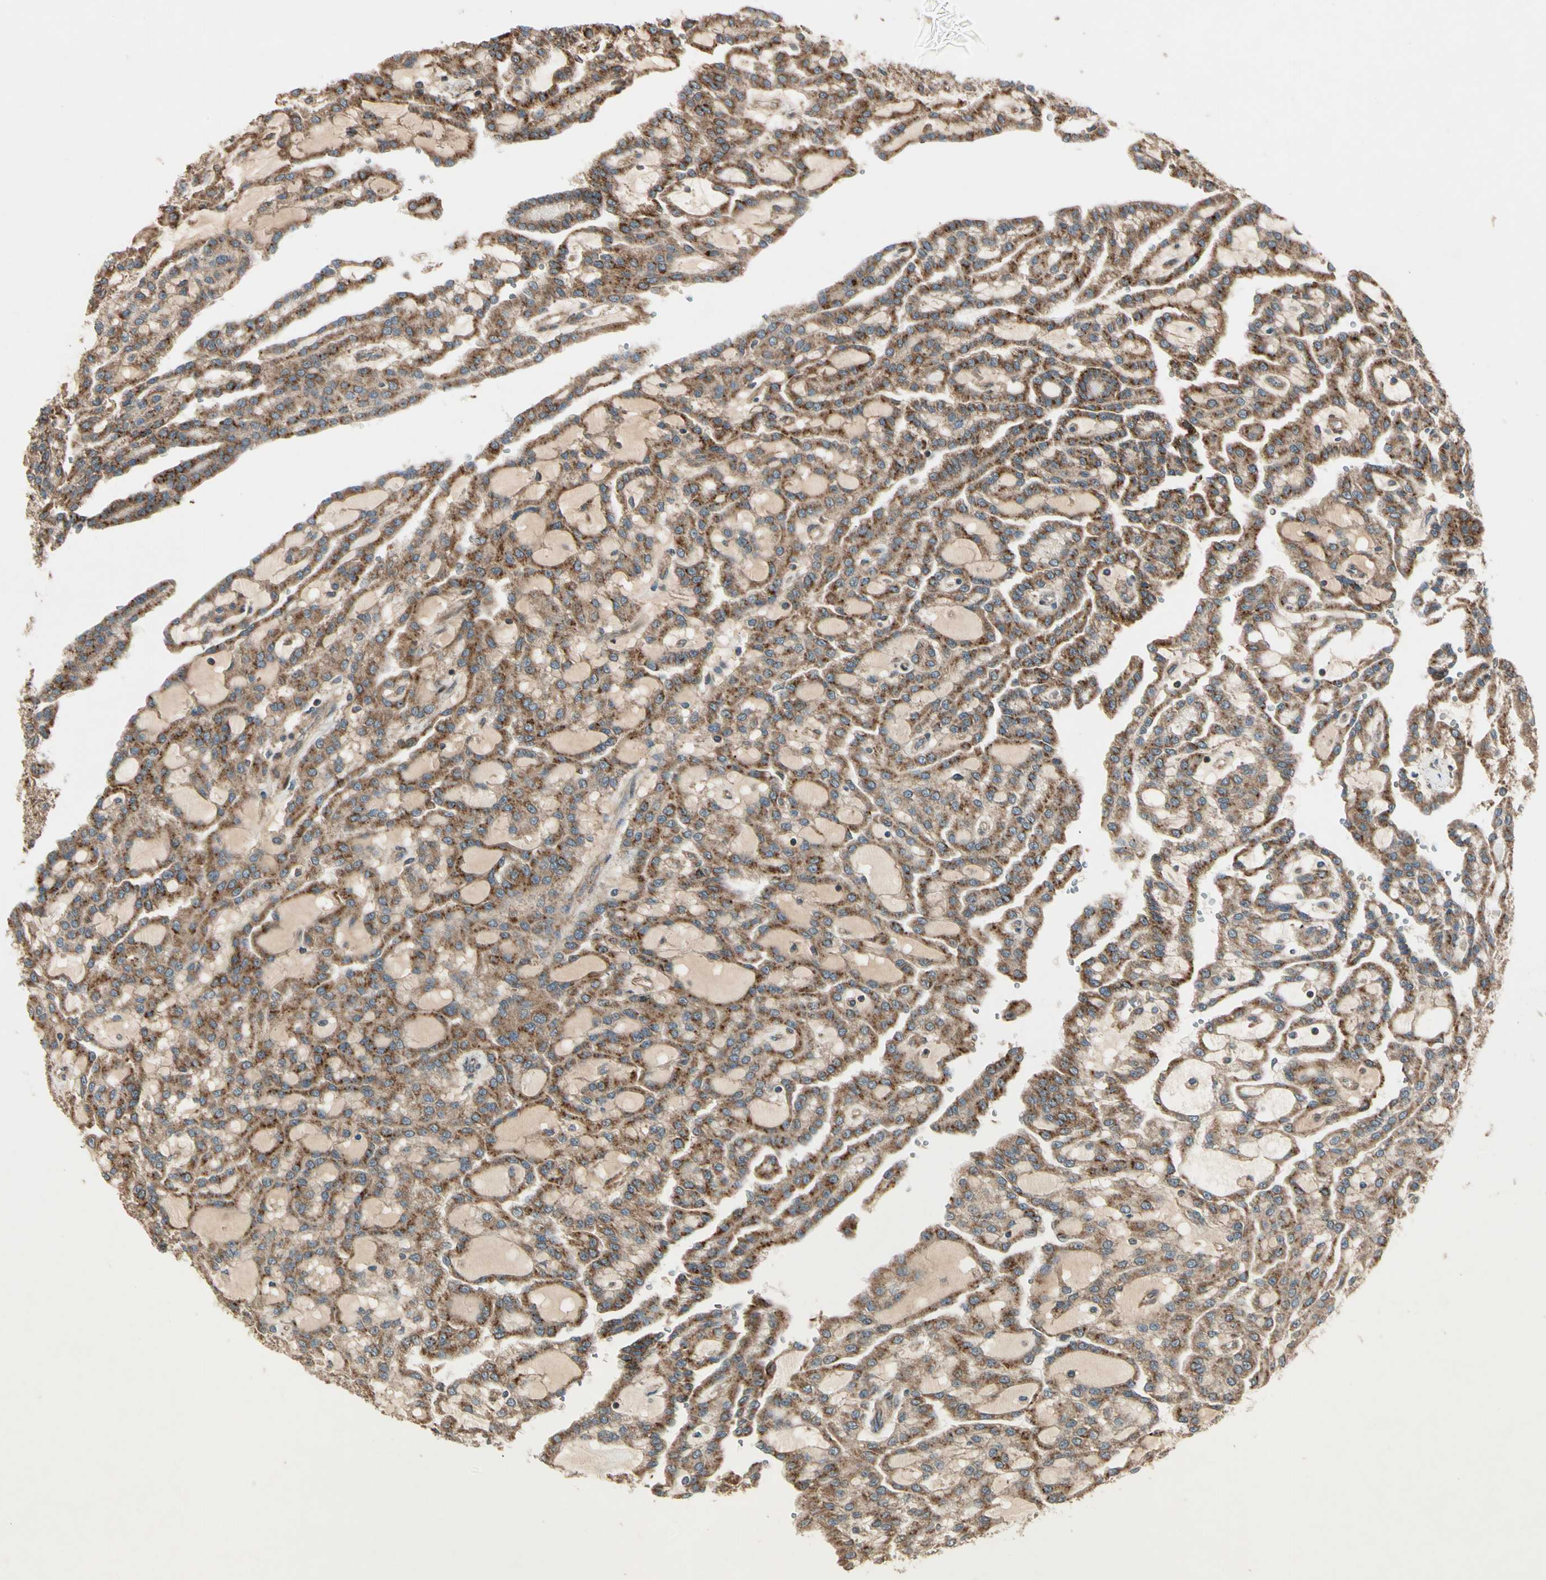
{"staining": {"intensity": "moderate", "quantity": ">75%", "location": "cytoplasmic/membranous"}, "tissue": "renal cancer", "cell_type": "Tumor cells", "image_type": "cancer", "snomed": [{"axis": "morphology", "description": "Adenocarcinoma, NOS"}, {"axis": "topography", "description": "Kidney"}], "caption": "Adenocarcinoma (renal) stained with a brown dye shows moderate cytoplasmic/membranous positive staining in approximately >75% of tumor cells.", "gene": "GCK", "patient": {"sex": "male", "age": 63}}